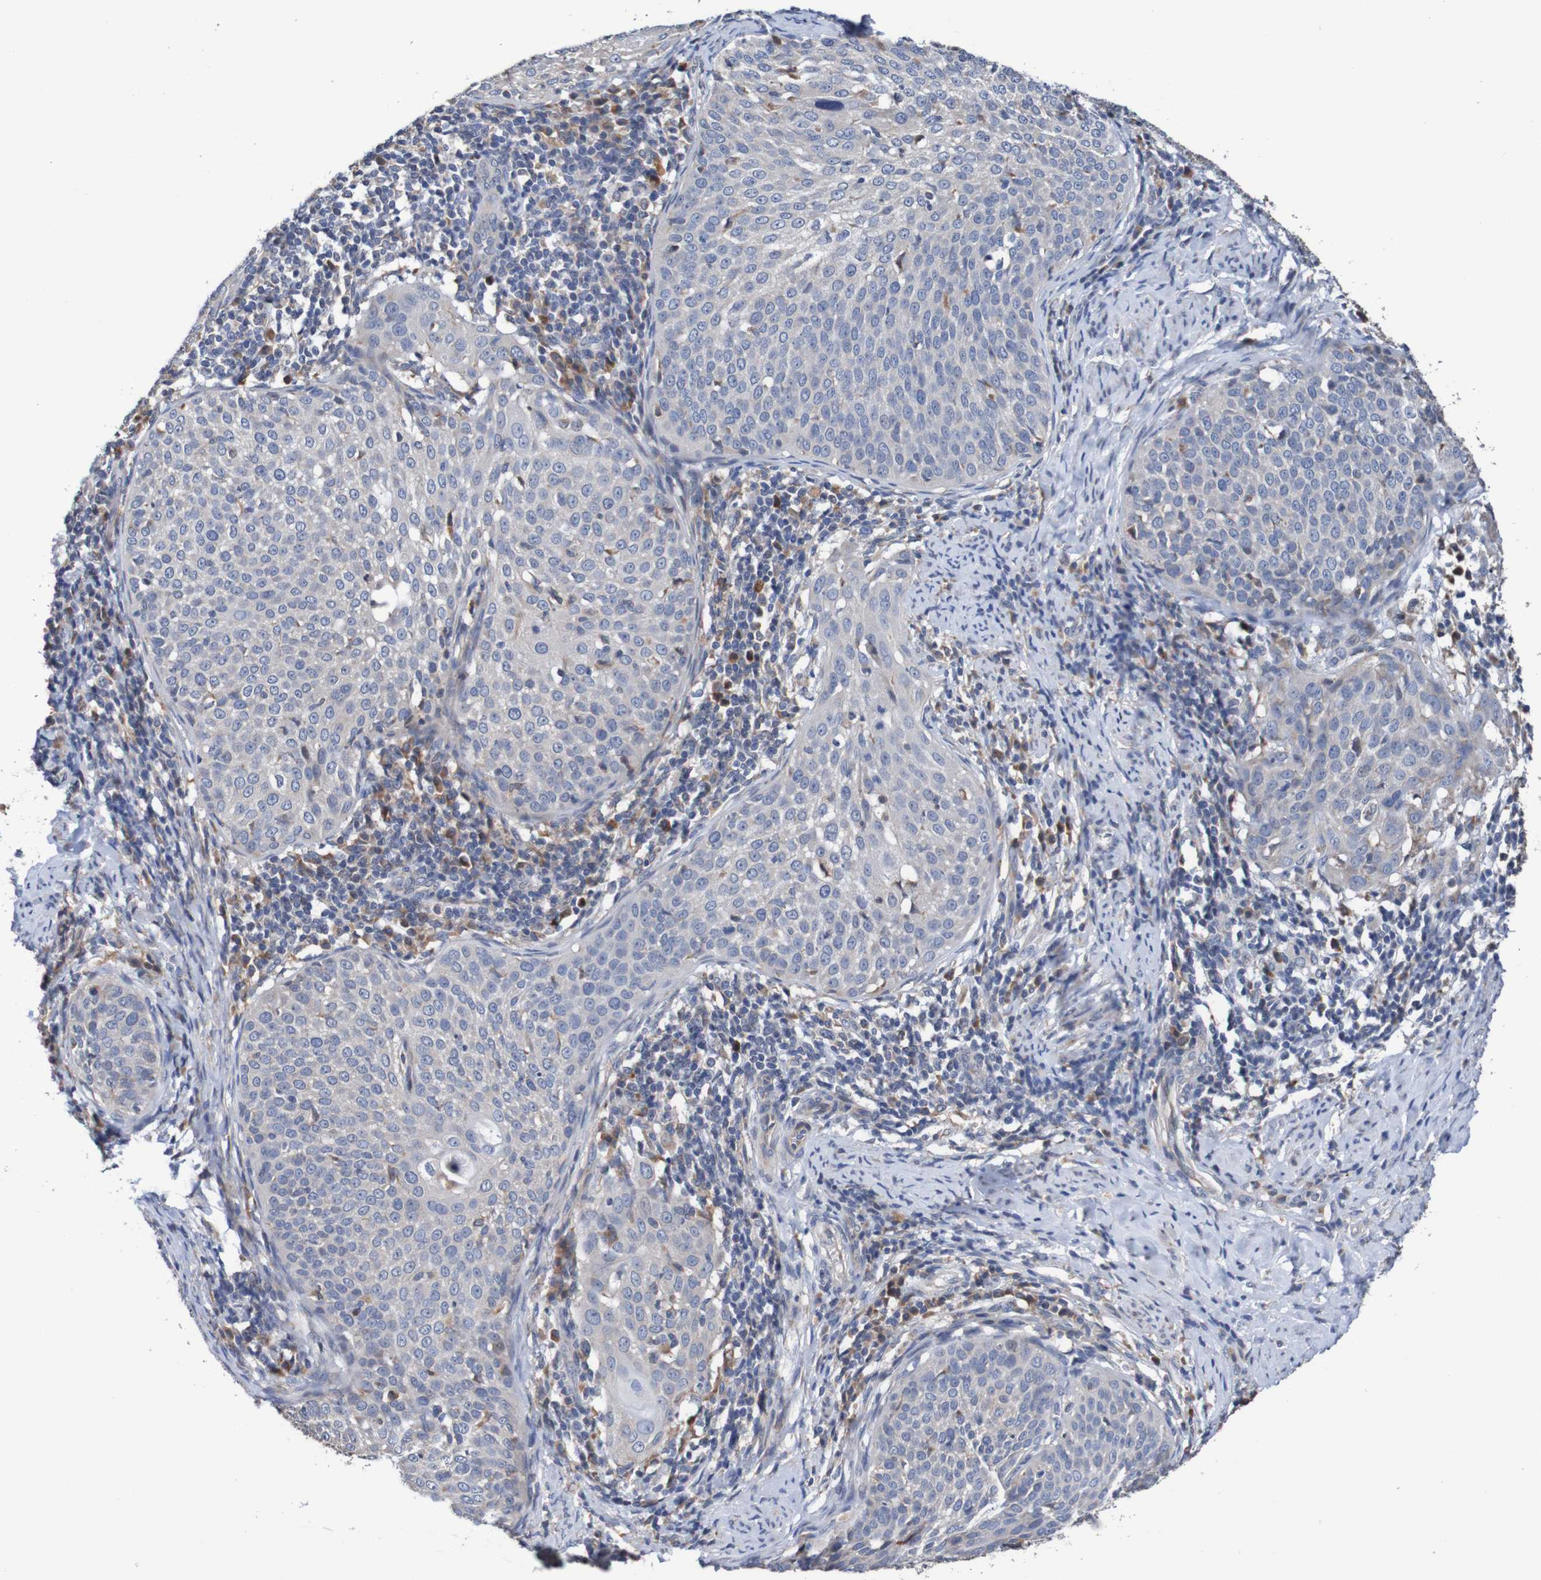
{"staining": {"intensity": "moderate", "quantity": "<25%", "location": "cytoplasmic/membranous"}, "tissue": "cervical cancer", "cell_type": "Tumor cells", "image_type": "cancer", "snomed": [{"axis": "morphology", "description": "Squamous cell carcinoma, NOS"}, {"axis": "topography", "description": "Cervix"}], "caption": "Cervical squamous cell carcinoma stained with a protein marker shows moderate staining in tumor cells.", "gene": "FIBP", "patient": {"sex": "female", "age": 51}}